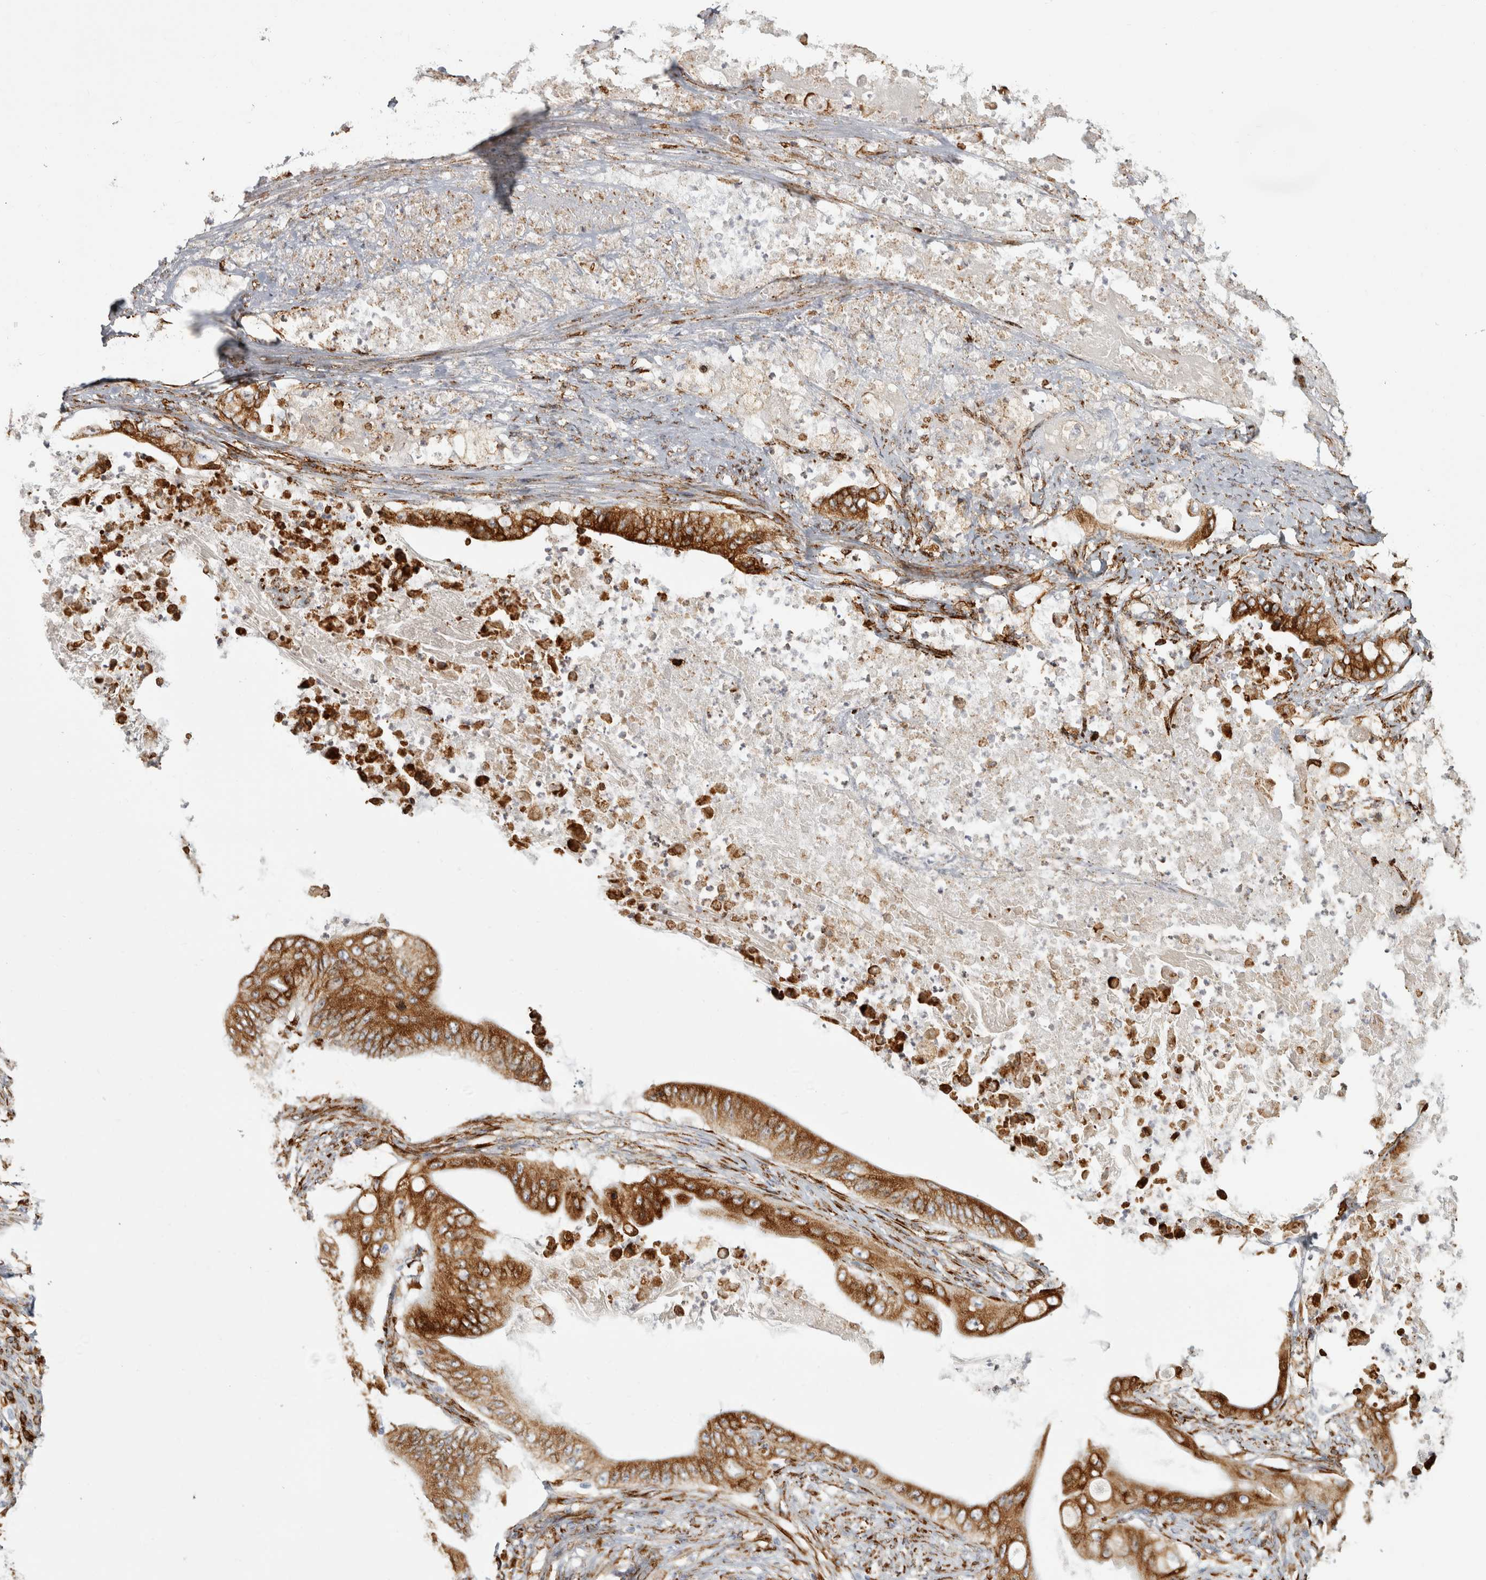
{"staining": {"intensity": "strong", "quantity": ">75%", "location": "cytoplasmic/membranous"}, "tissue": "stomach cancer", "cell_type": "Tumor cells", "image_type": "cancer", "snomed": [{"axis": "morphology", "description": "Adenocarcinoma, NOS"}, {"axis": "topography", "description": "Stomach"}], "caption": "This photomicrograph displays immunohistochemistry staining of human stomach adenocarcinoma, with high strong cytoplasmic/membranous staining in approximately >75% of tumor cells.", "gene": "OSTN", "patient": {"sex": "female", "age": 73}}